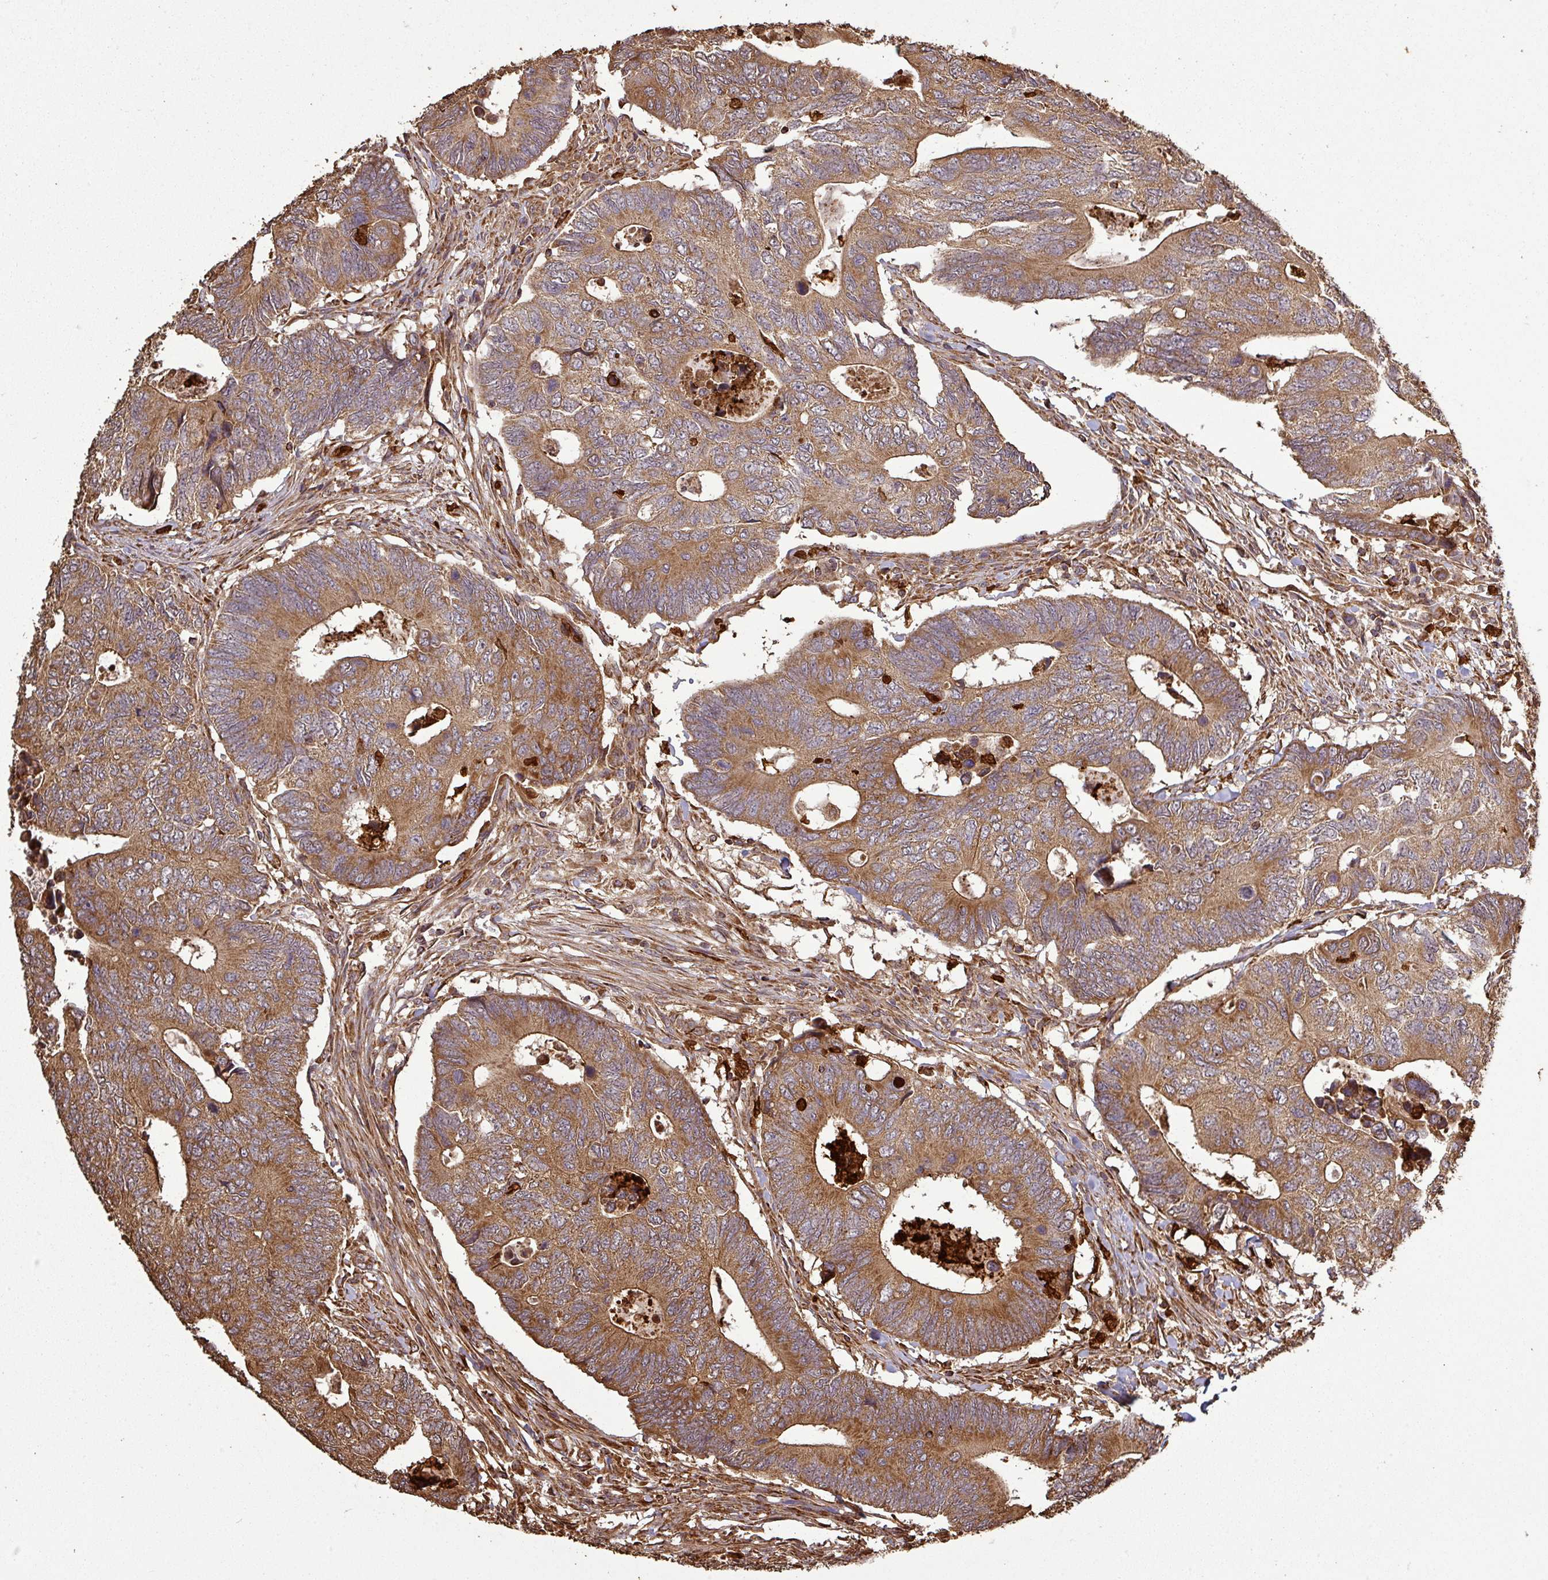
{"staining": {"intensity": "moderate", "quantity": ">75%", "location": "cytoplasmic/membranous"}, "tissue": "colorectal cancer", "cell_type": "Tumor cells", "image_type": "cancer", "snomed": [{"axis": "morphology", "description": "Adenocarcinoma, NOS"}, {"axis": "topography", "description": "Colon"}], "caption": "Moderate cytoplasmic/membranous positivity for a protein is appreciated in approximately >75% of tumor cells of colorectal cancer (adenocarcinoma) using IHC.", "gene": "PLEKHM1", "patient": {"sex": "male", "age": 87}}